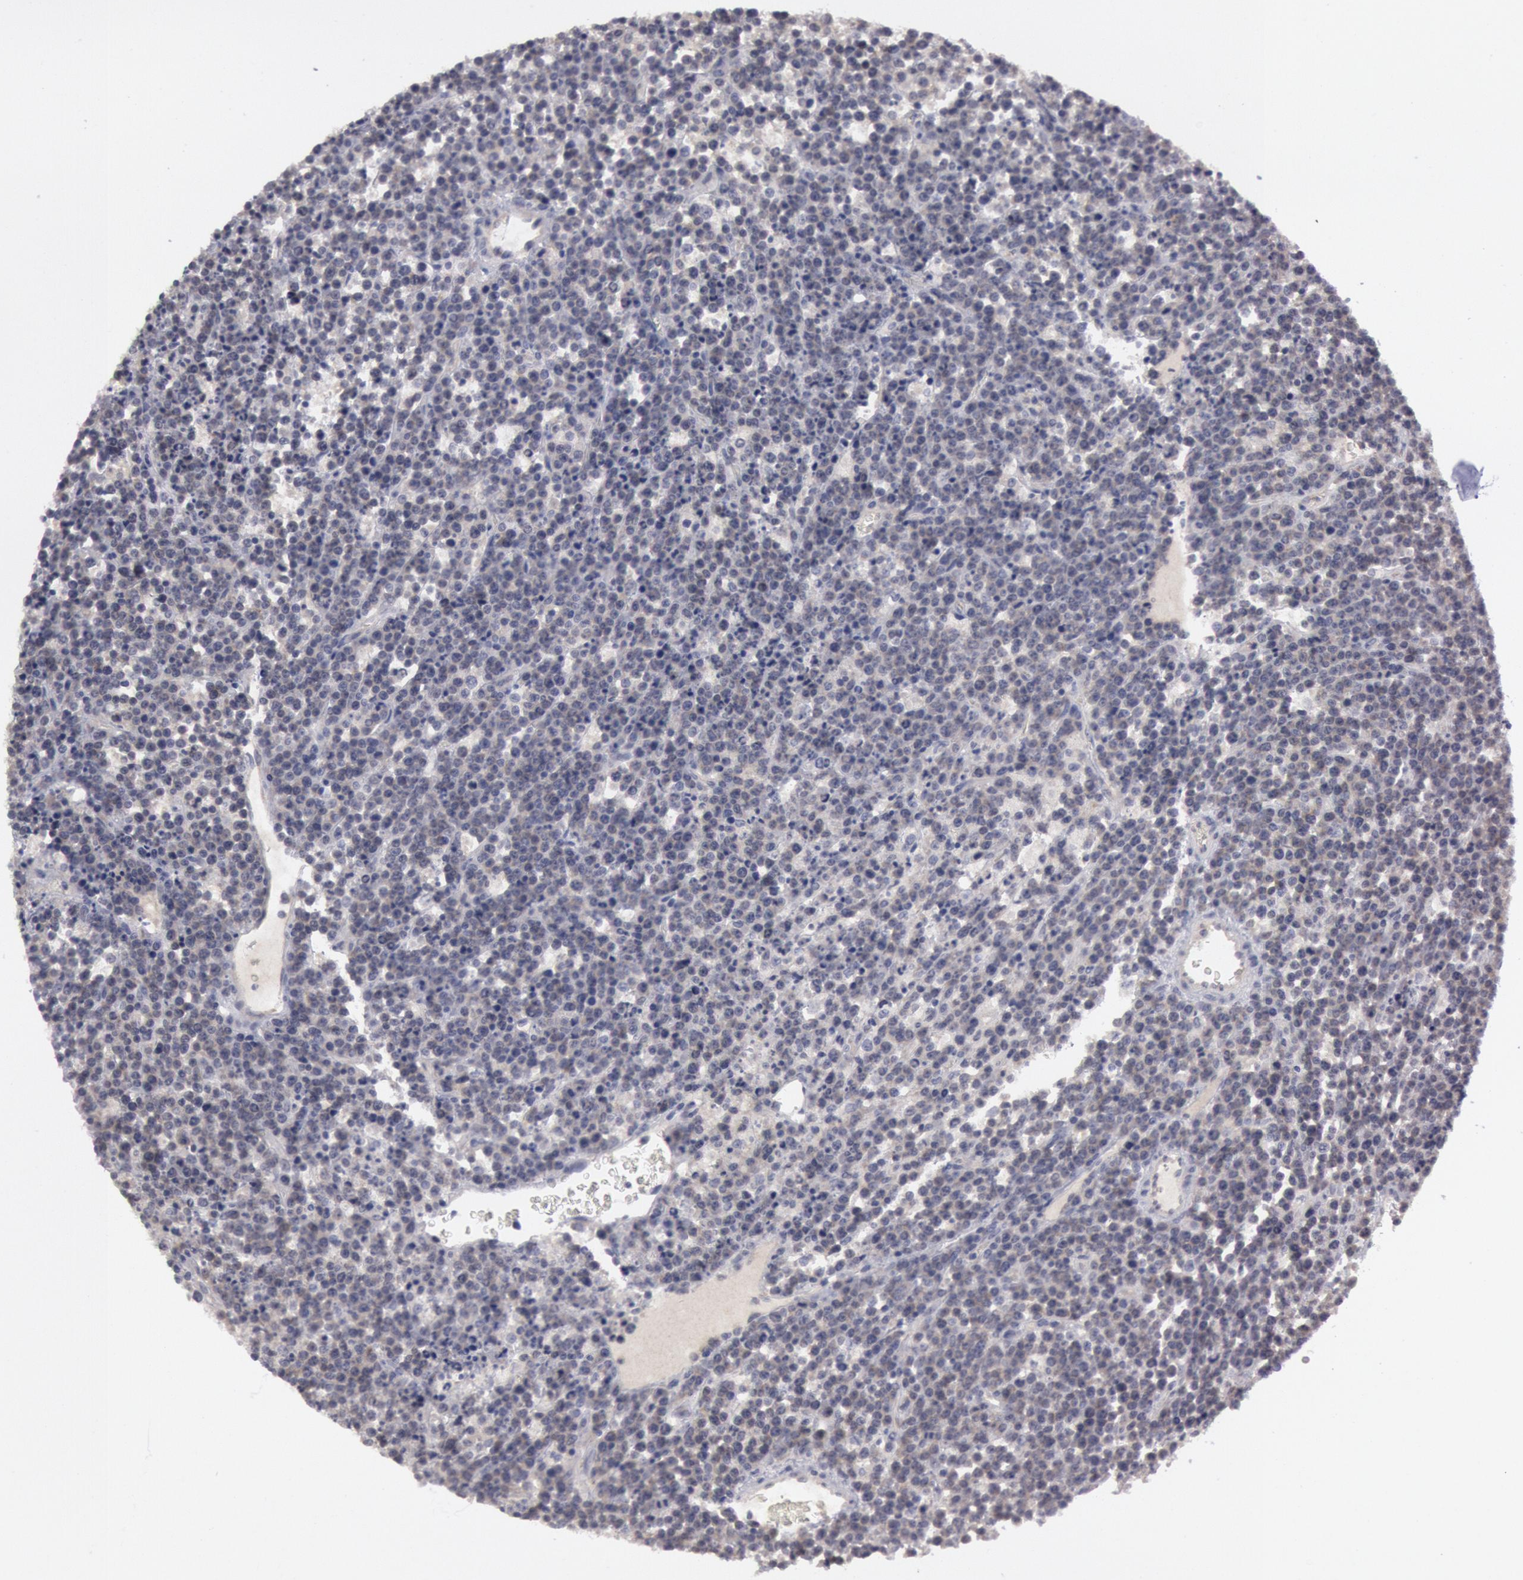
{"staining": {"intensity": "negative", "quantity": "none", "location": "none"}, "tissue": "lymphoma", "cell_type": "Tumor cells", "image_type": "cancer", "snomed": [{"axis": "morphology", "description": "Malignant lymphoma, non-Hodgkin's type, High grade"}, {"axis": "topography", "description": "Ovary"}], "caption": "Tumor cells show no significant protein expression in lymphoma.", "gene": "JOSD1", "patient": {"sex": "female", "age": 56}}